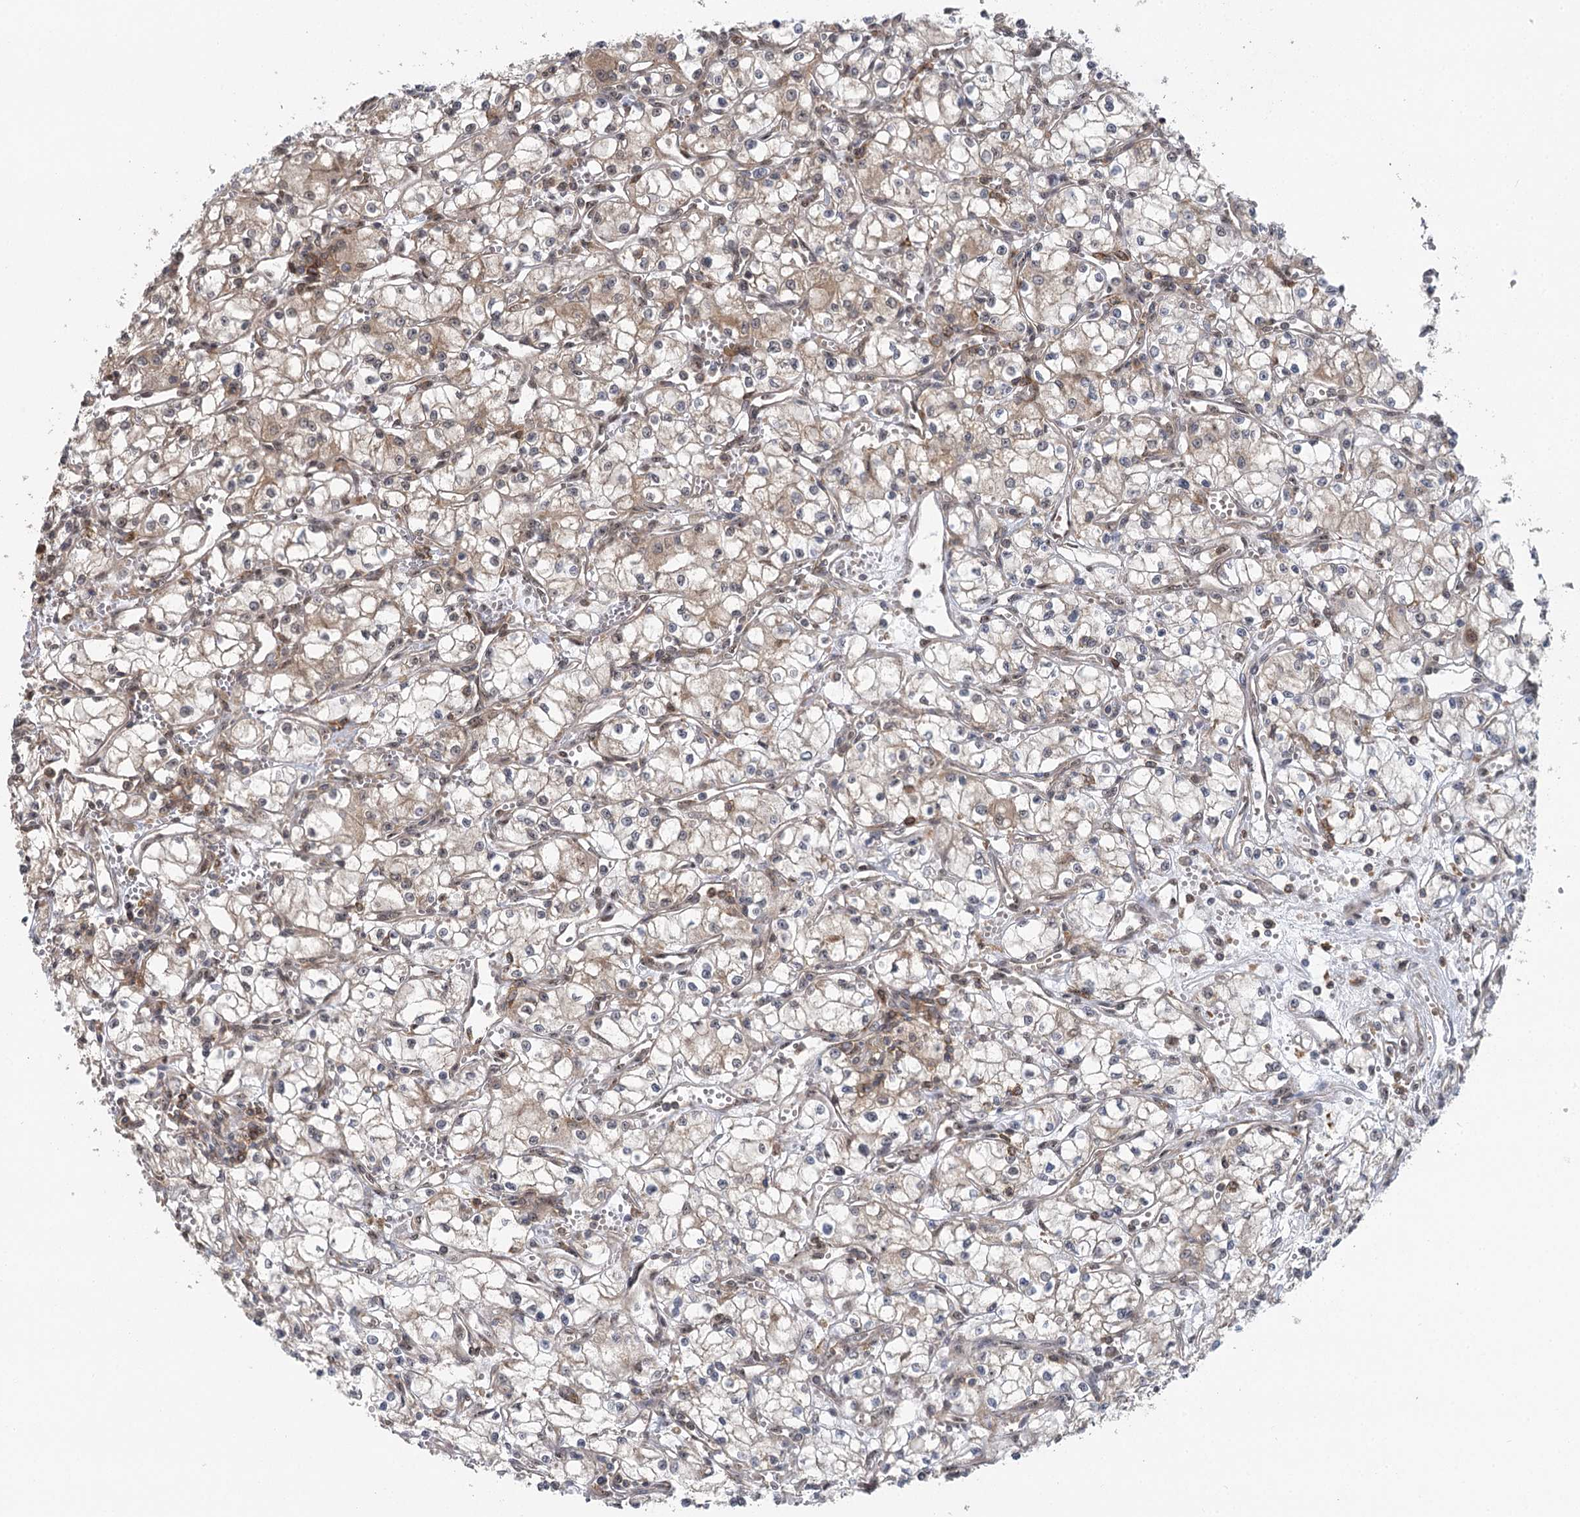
{"staining": {"intensity": "weak", "quantity": "<25%", "location": "cytoplasmic/membranous"}, "tissue": "renal cancer", "cell_type": "Tumor cells", "image_type": "cancer", "snomed": [{"axis": "morphology", "description": "Adenocarcinoma, NOS"}, {"axis": "topography", "description": "Kidney"}], "caption": "DAB (3,3'-diaminobenzidine) immunohistochemical staining of human renal adenocarcinoma reveals no significant expression in tumor cells.", "gene": "C12orf4", "patient": {"sex": "male", "age": 59}}